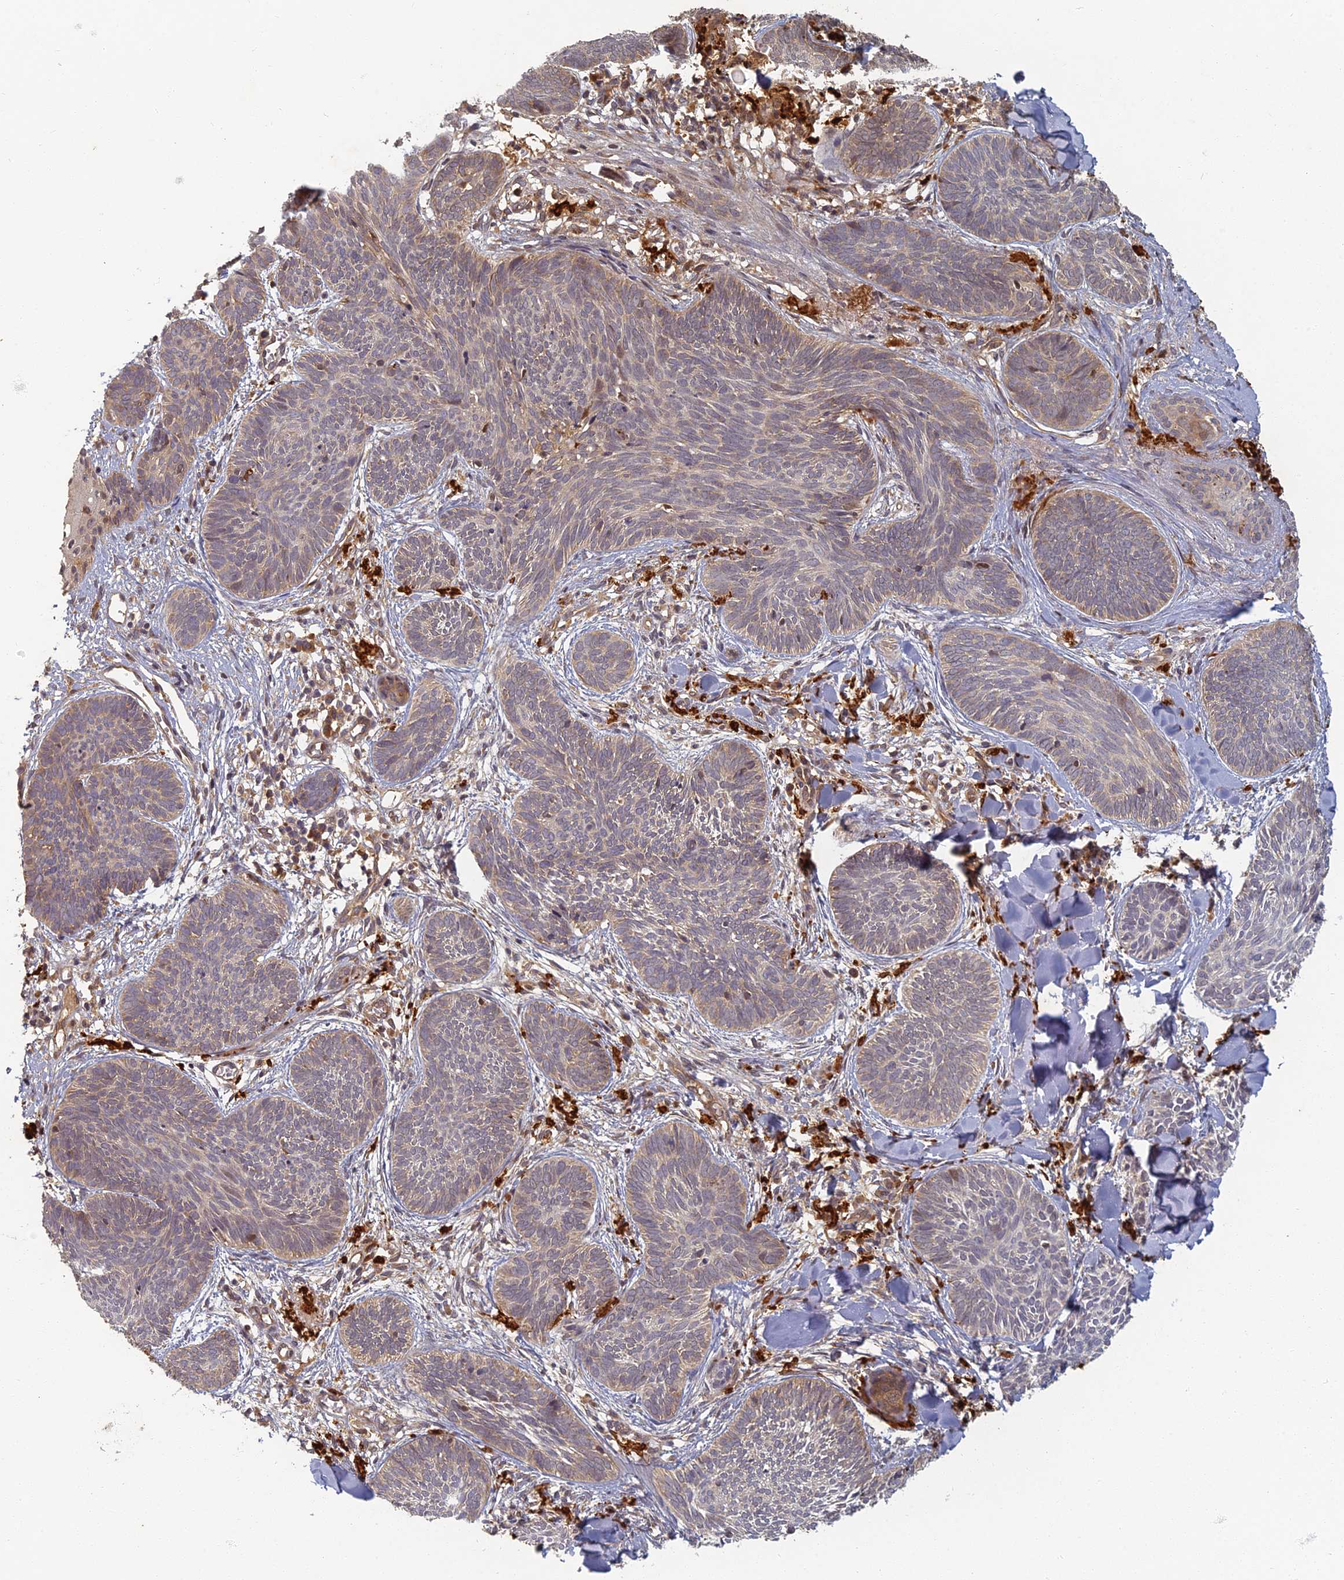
{"staining": {"intensity": "weak", "quantity": "<25%", "location": "cytoplasmic/membranous"}, "tissue": "skin cancer", "cell_type": "Tumor cells", "image_type": "cancer", "snomed": [{"axis": "morphology", "description": "Basal cell carcinoma"}, {"axis": "topography", "description": "Skin"}], "caption": "DAB (3,3'-diaminobenzidine) immunohistochemical staining of human basal cell carcinoma (skin) reveals no significant staining in tumor cells. The staining was performed using DAB to visualize the protein expression in brown, while the nuclei were stained in blue with hematoxylin (Magnification: 20x).", "gene": "INO80D", "patient": {"sex": "female", "age": 81}}